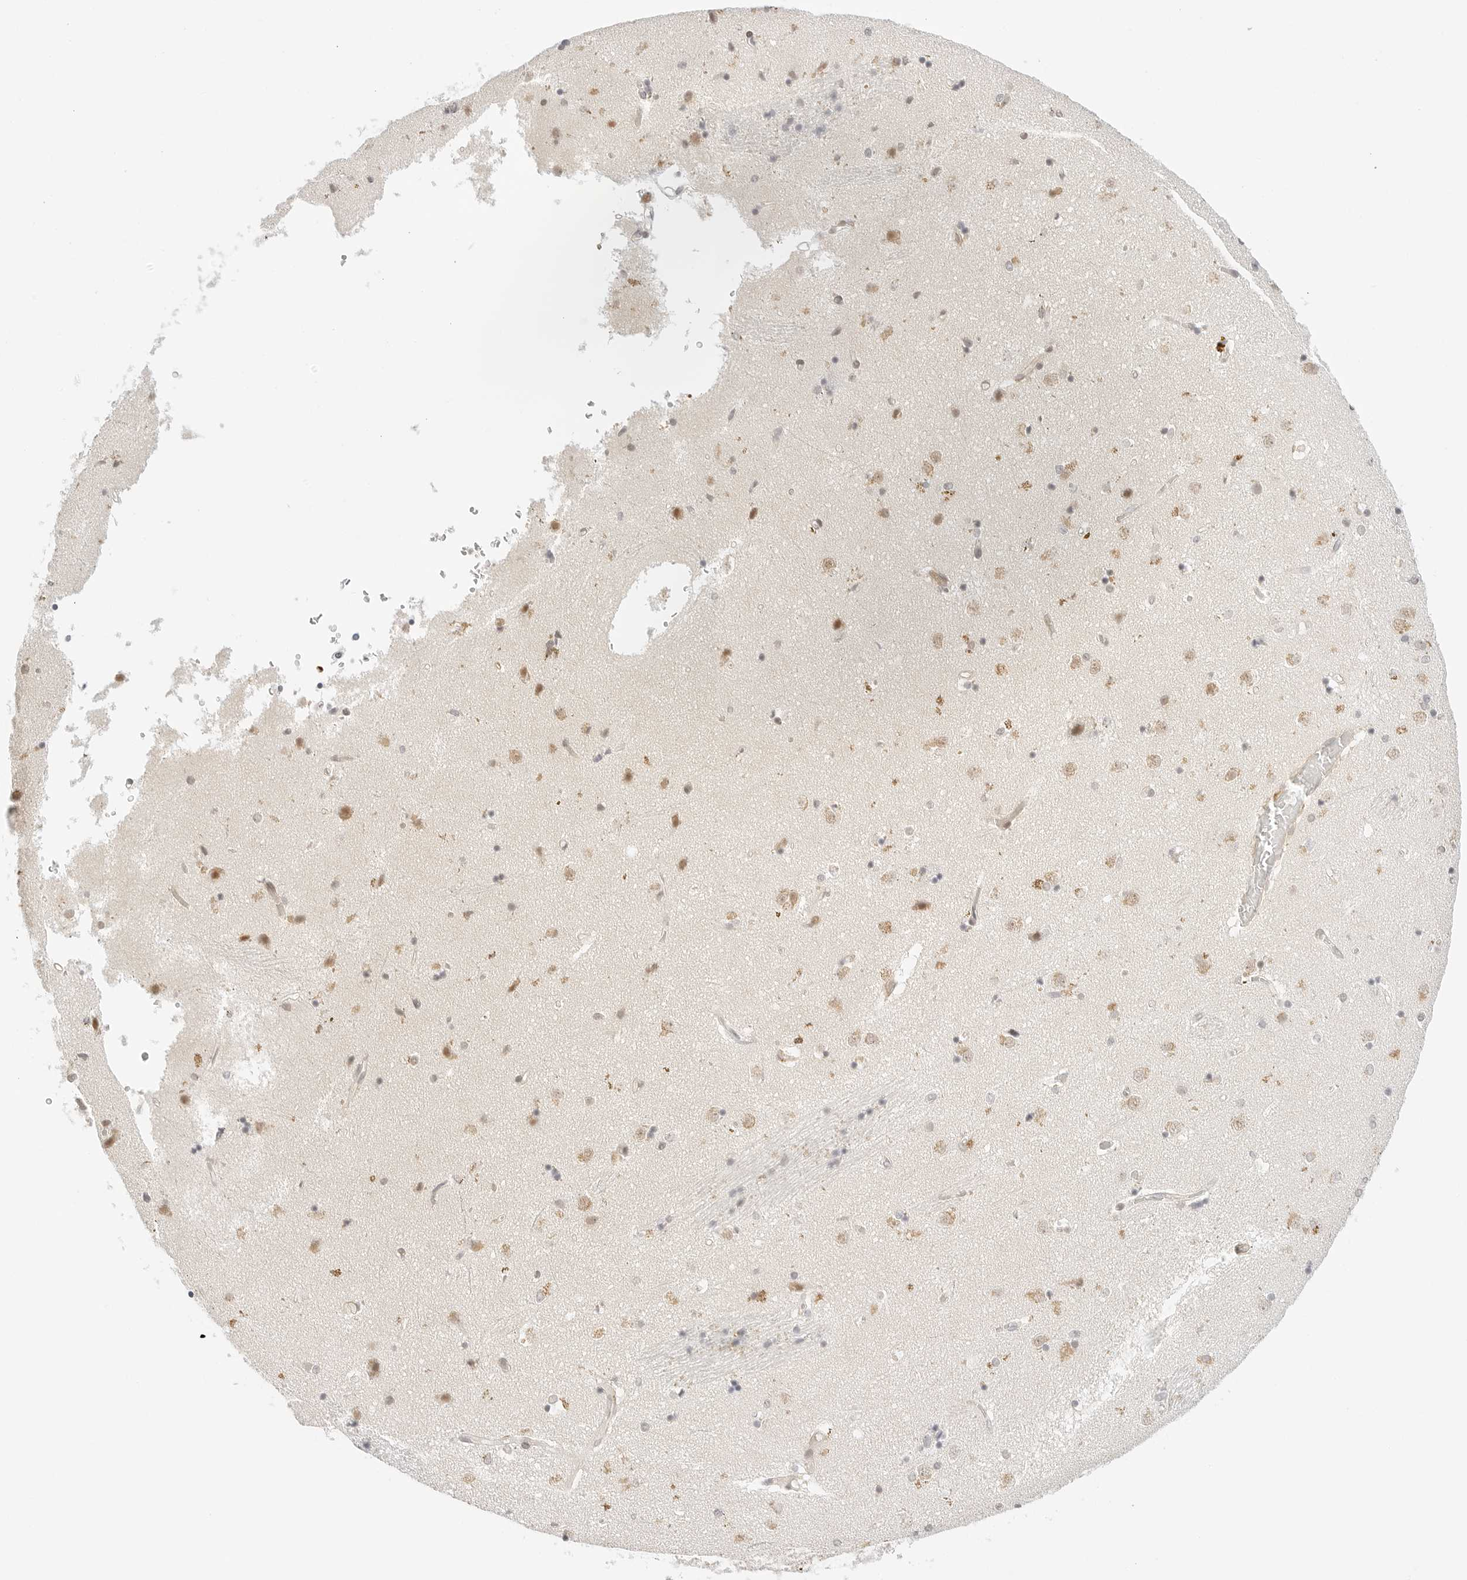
{"staining": {"intensity": "moderate", "quantity": "<25%", "location": "cytoplasmic/membranous,nuclear"}, "tissue": "caudate", "cell_type": "Glial cells", "image_type": "normal", "snomed": [{"axis": "morphology", "description": "Normal tissue, NOS"}, {"axis": "topography", "description": "Lateral ventricle wall"}], "caption": "A low amount of moderate cytoplasmic/membranous,nuclear positivity is appreciated in about <25% of glial cells in normal caudate.", "gene": "TEKT2", "patient": {"sex": "male", "age": 70}}